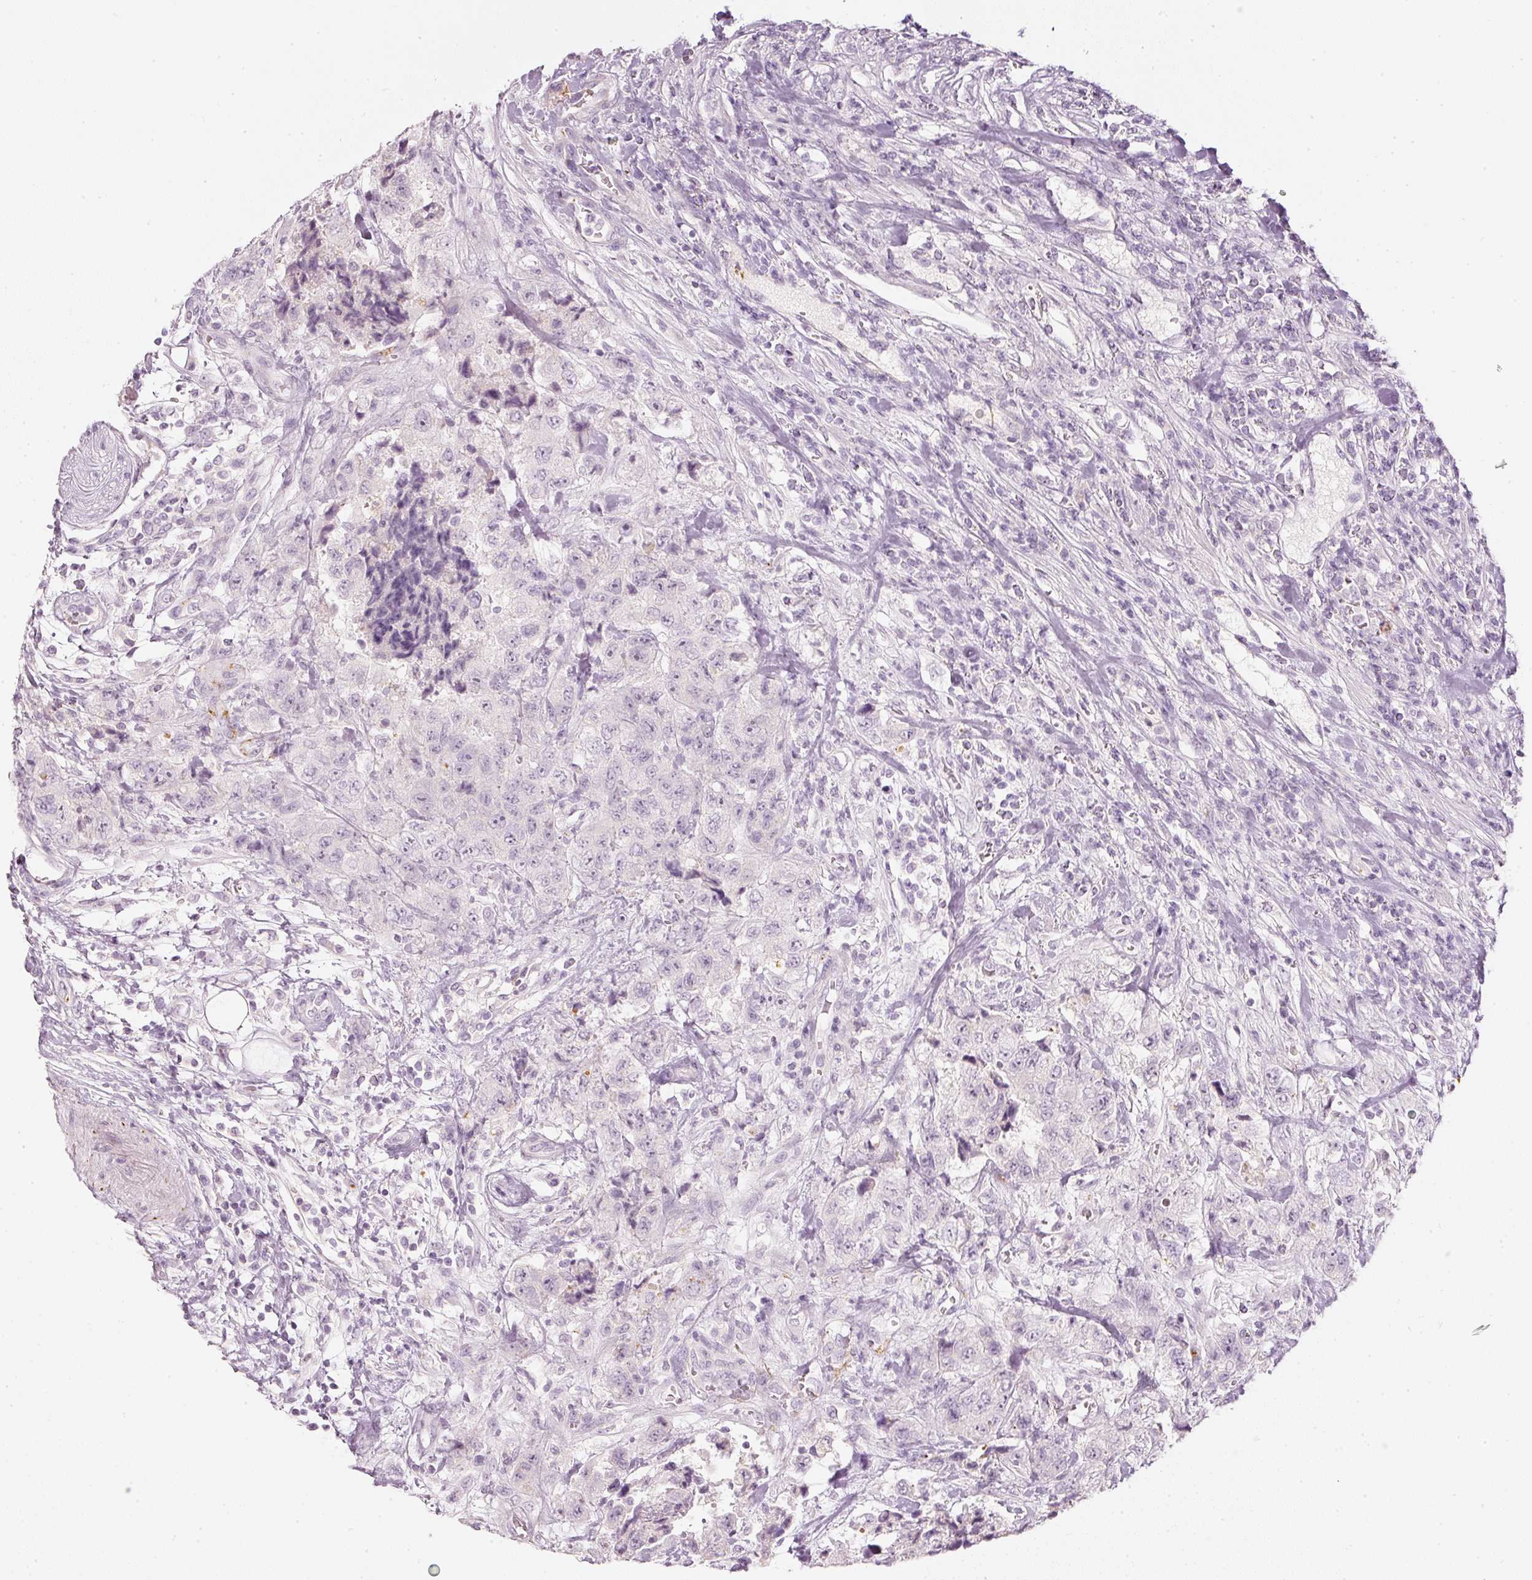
{"staining": {"intensity": "negative", "quantity": "none", "location": "none"}, "tissue": "urothelial cancer", "cell_type": "Tumor cells", "image_type": "cancer", "snomed": [{"axis": "morphology", "description": "Urothelial carcinoma, High grade"}, {"axis": "topography", "description": "Urinary bladder"}], "caption": "High magnification brightfield microscopy of high-grade urothelial carcinoma stained with DAB (3,3'-diaminobenzidine) (brown) and counterstained with hematoxylin (blue): tumor cells show no significant staining. The staining was performed using DAB (3,3'-diaminobenzidine) to visualize the protein expression in brown, while the nuclei were stained in blue with hematoxylin (Magnification: 20x).", "gene": "LECT2", "patient": {"sex": "female", "age": 78}}